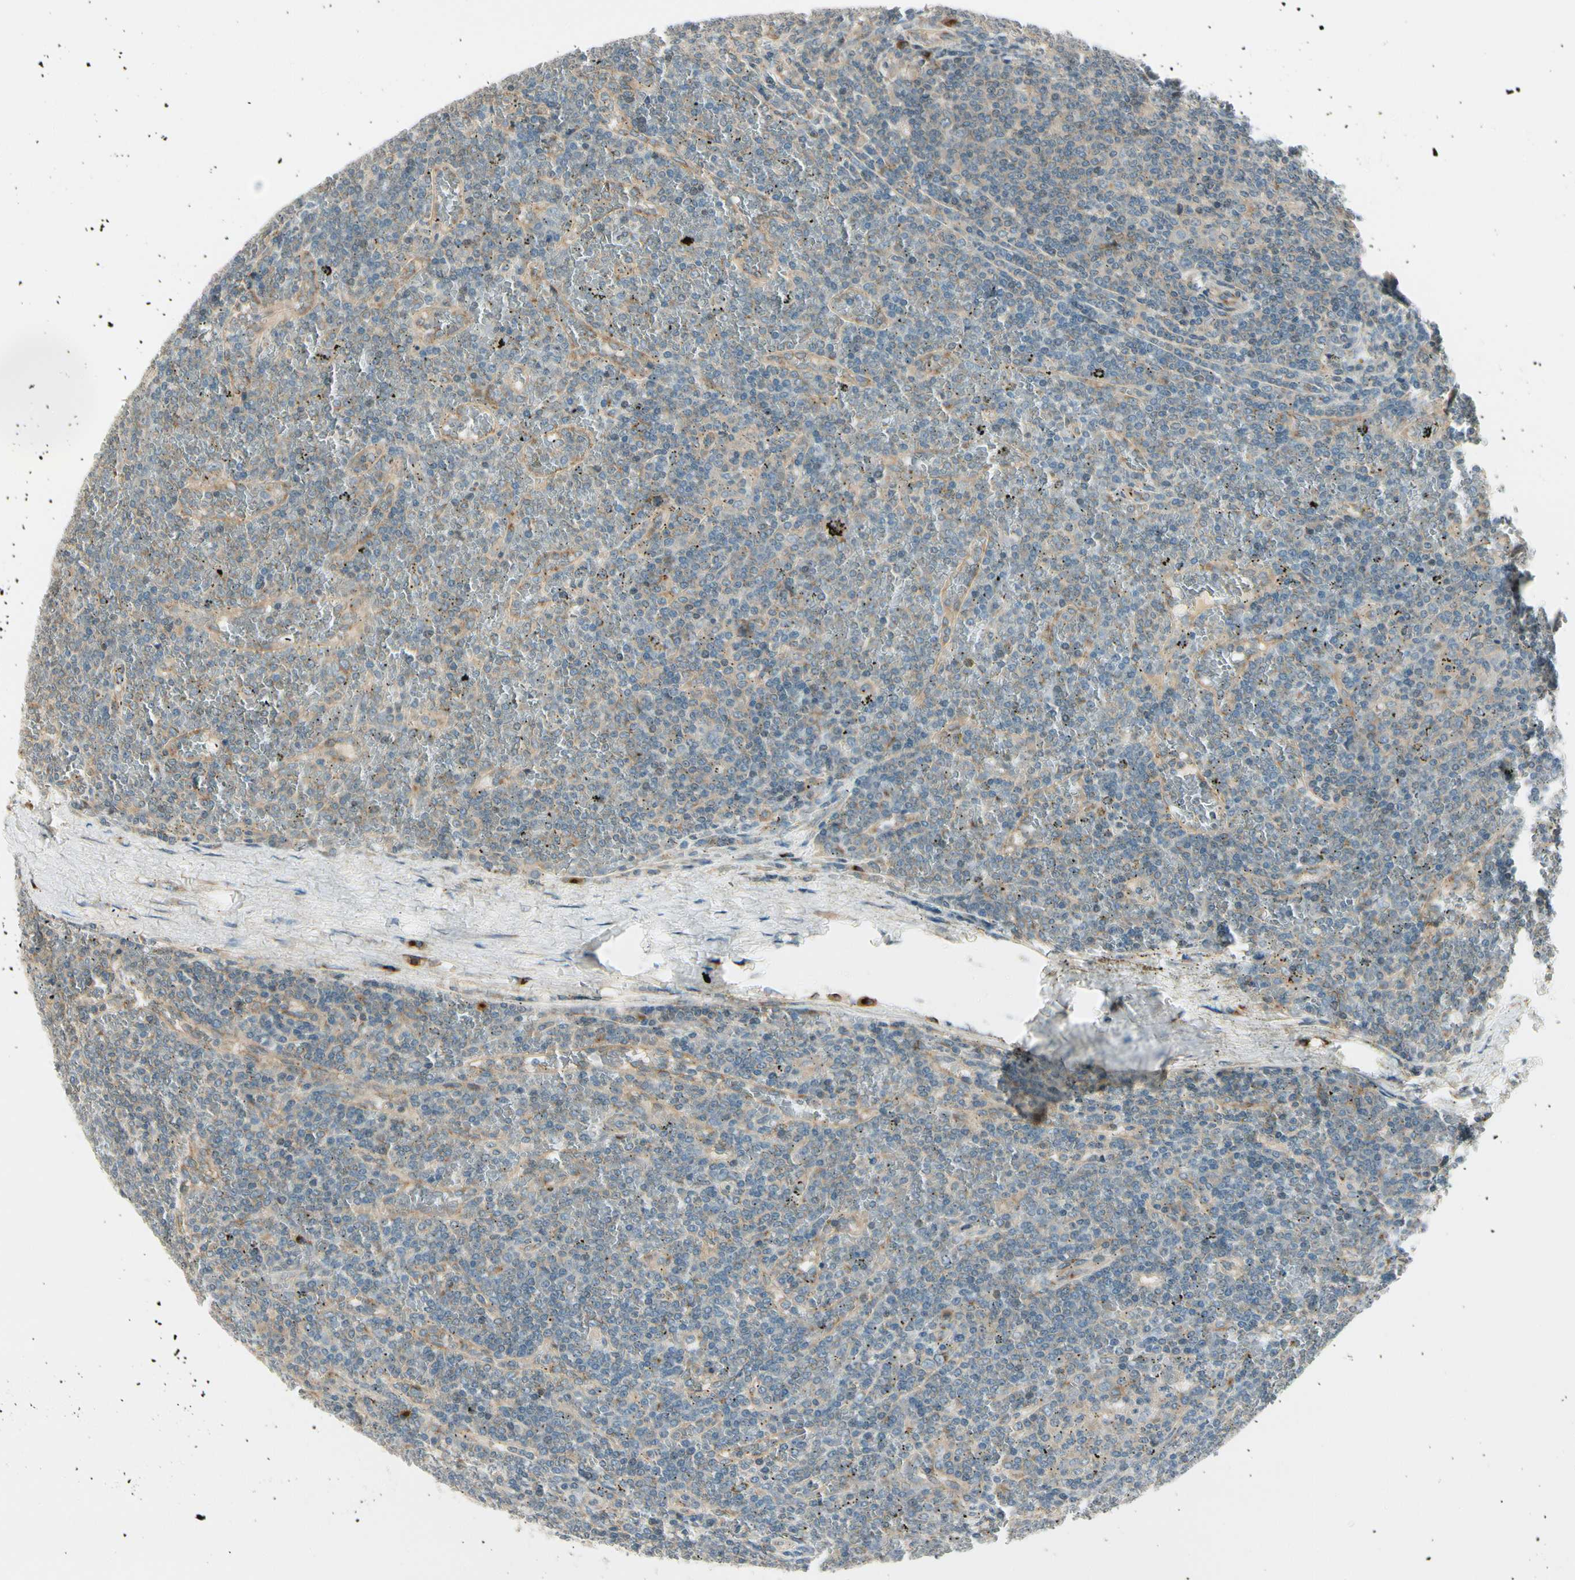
{"staining": {"intensity": "weak", "quantity": "25%-75%", "location": "cytoplasmic/membranous"}, "tissue": "lymphoma", "cell_type": "Tumor cells", "image_type": "cancer", "snomed": [{"axis": "morphology", "description": "Malignant lymphoma, non-Hodgkin's type, Low grade"}, {"axis": "topography", "description": "Spleen"}], "caption": "This image demonstrates lymphoma stained with immunohistochemistry (IHC) to label a protein in brown. The cytoplasmic/membranous of tumor cells show weak positivity for the protein. Nuclei are counter-stained blue.", "gene": "MANSC1", "patient": {"sex": "female", "age": 19}}